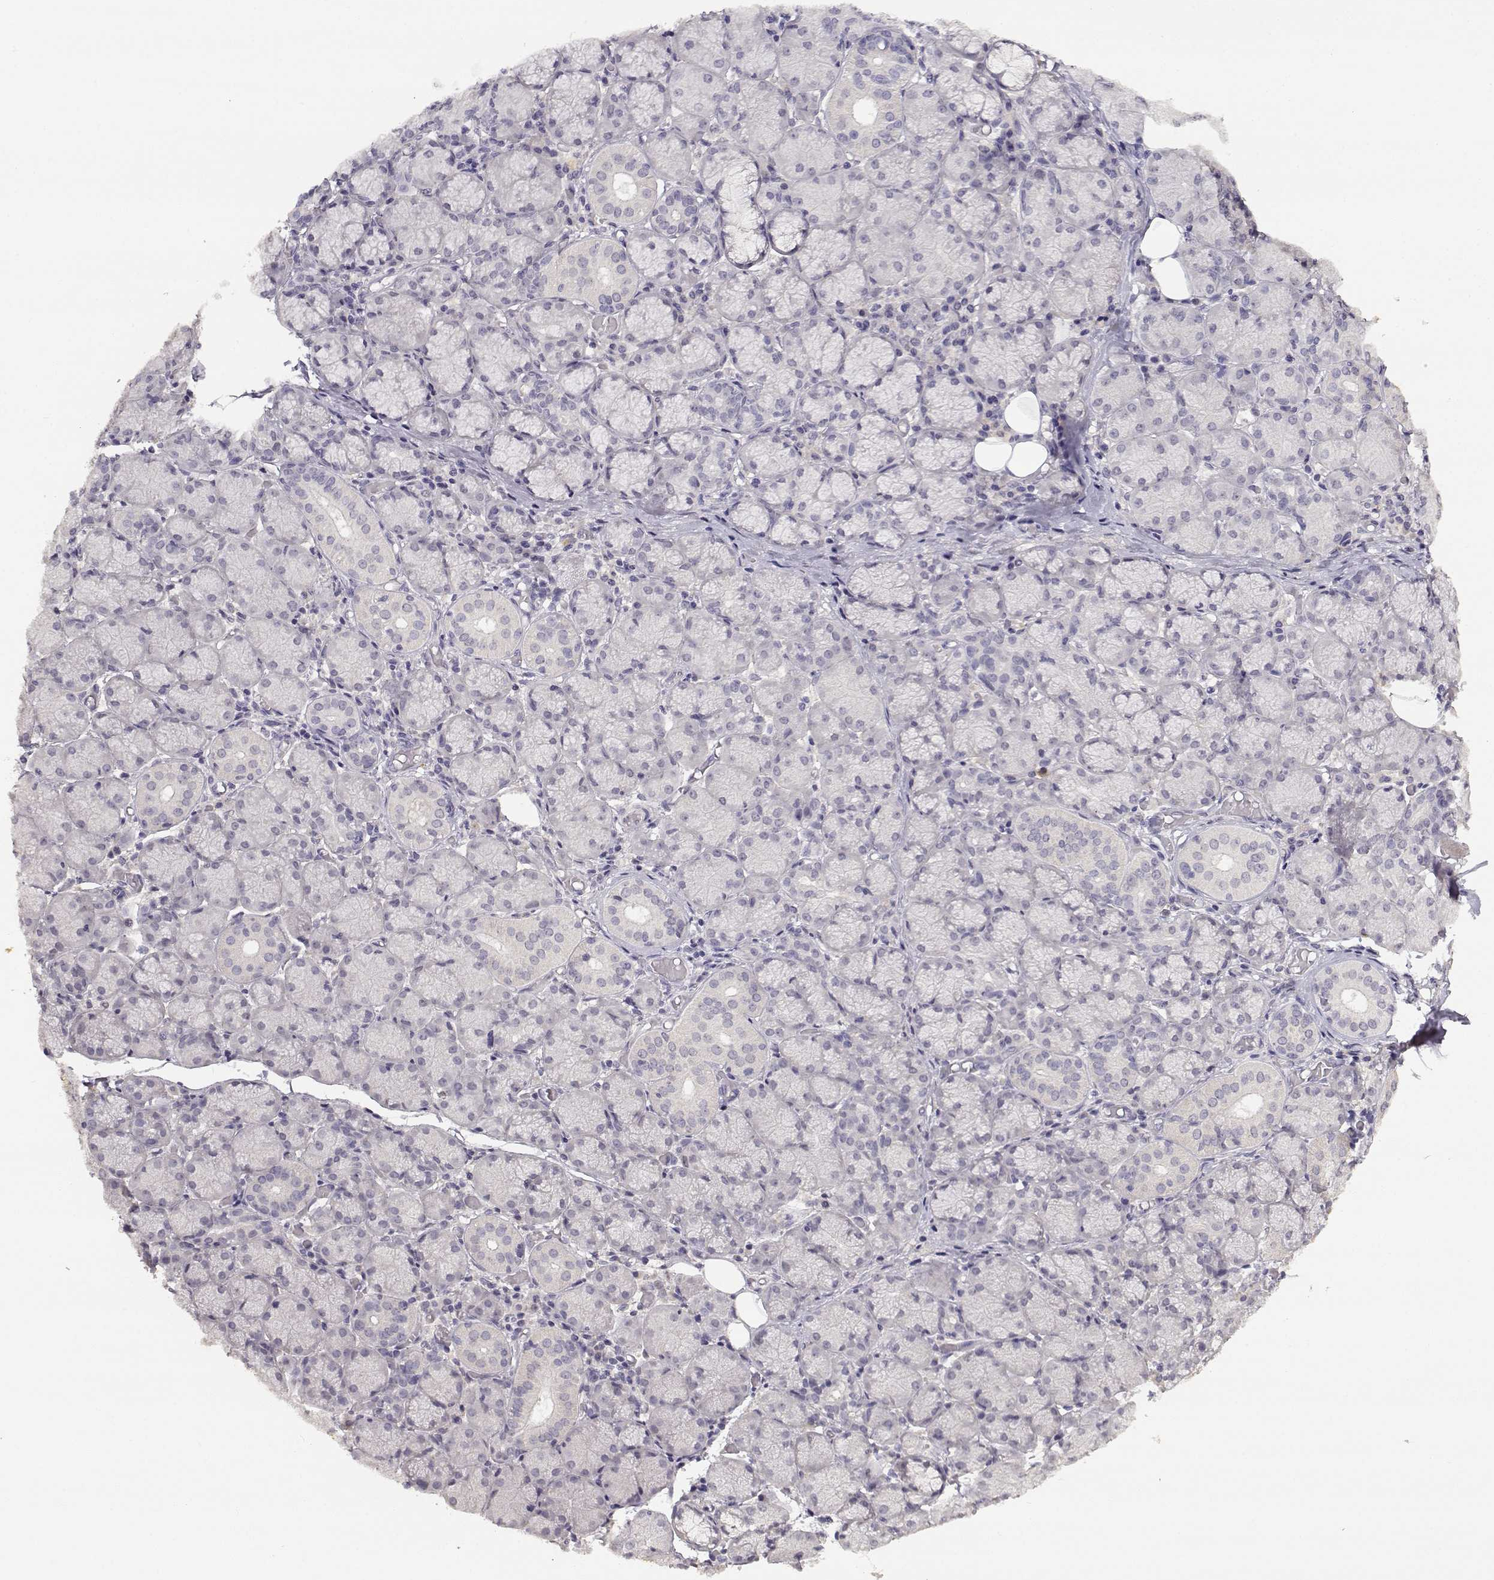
{"staining": {"intensity": "negative", "quantity": "none", "location": "none"}, "tissue": "salivary gland", "cell_type": "Glandular cells", "image_type": "normal", "snomed": [{"axis": "morphology", "description": "Normal tissue, NOS"}, {"axis": "topography", "description": "Salivary gland"}, {"axis": "topography", "description": "Peripheral nerve tissue"}], "caption": "This is a micrograph of immunohistochemistry (IHC) staining of benign salivary gland, which shows no positivity in glandular cells.", "gene": "RHOXF2", "patient": {"sex": "female", "age": 24}}